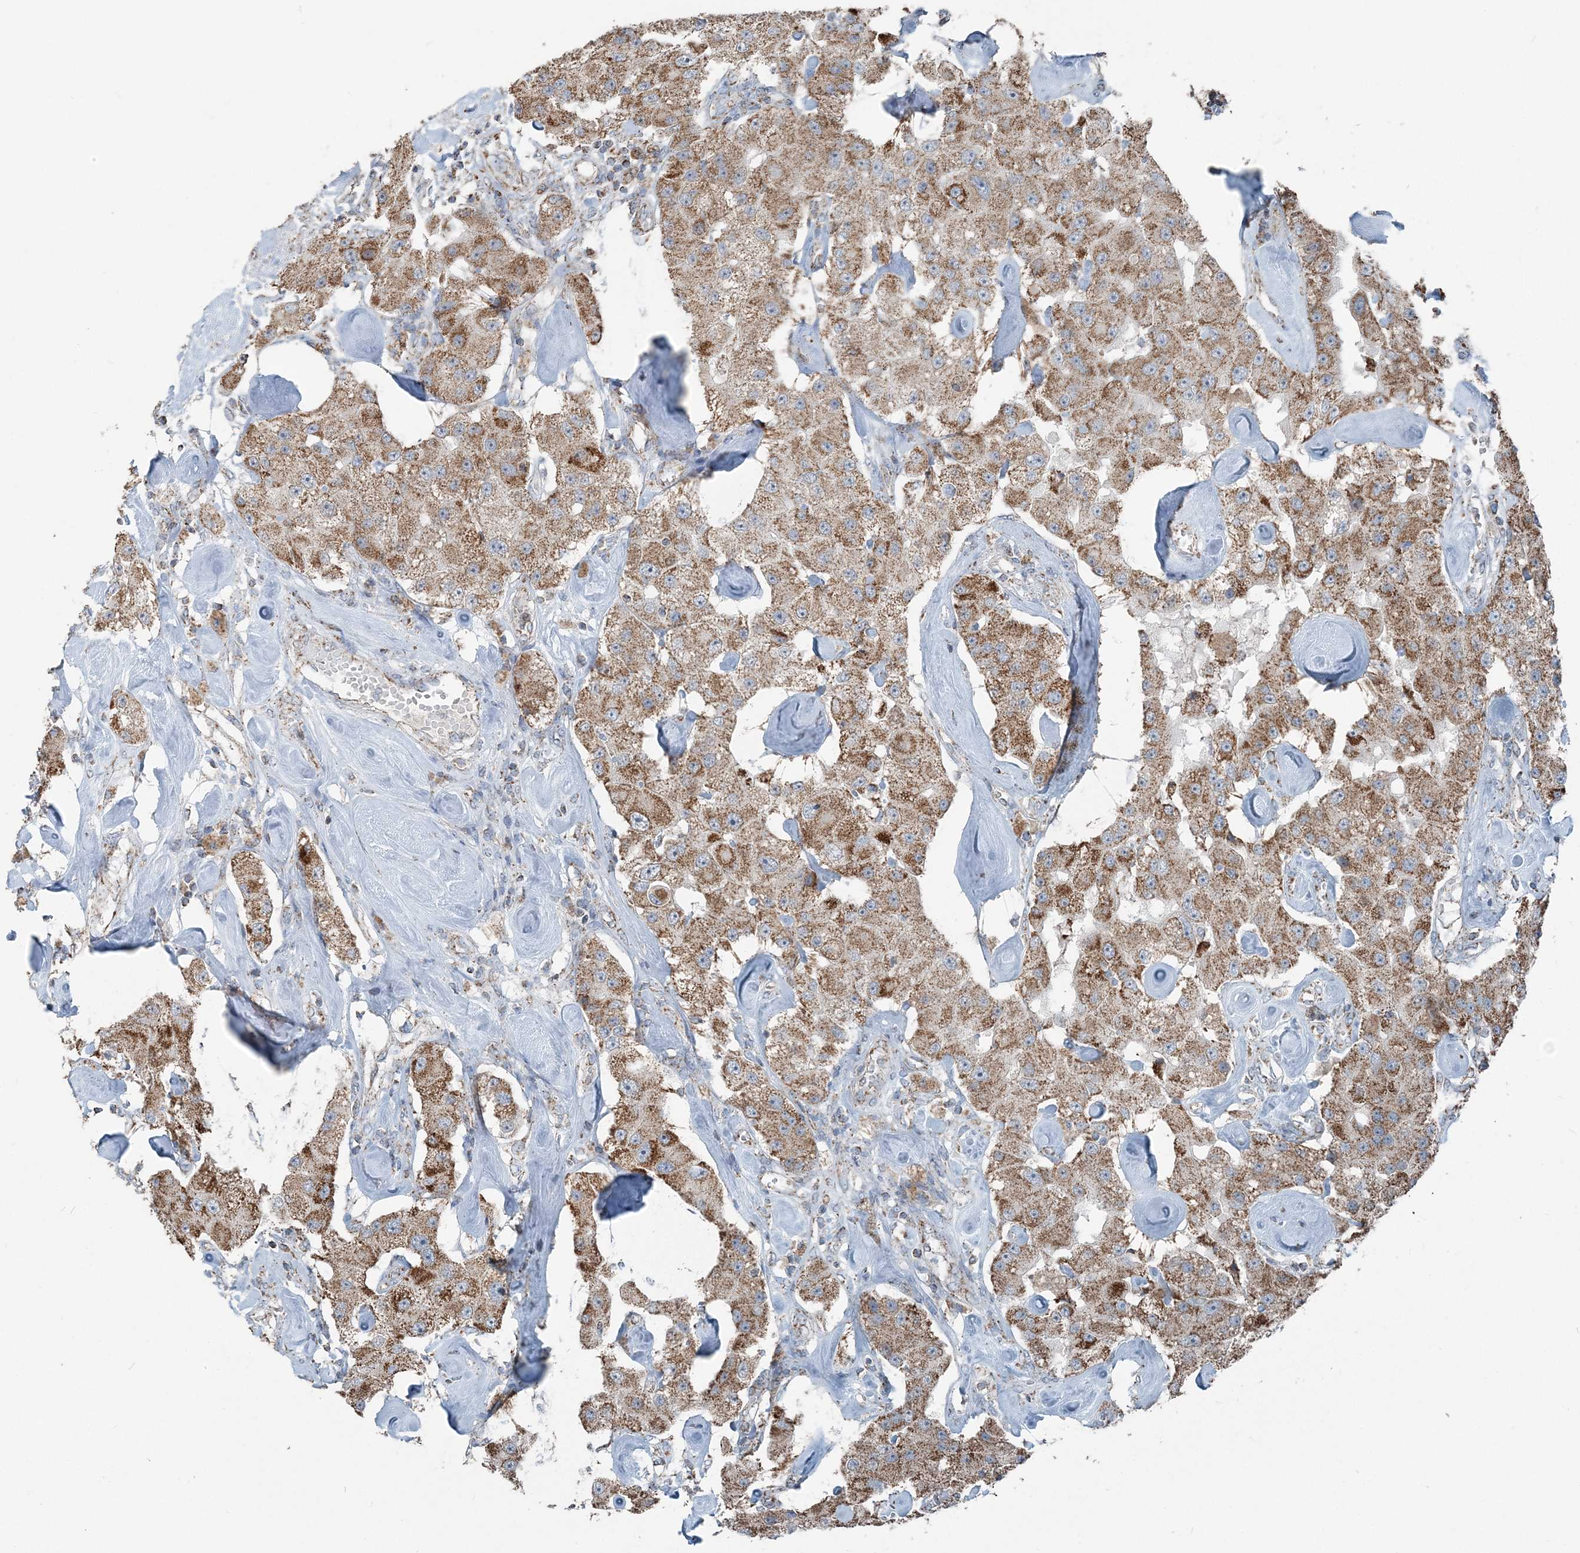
{"staining": {"intensity": "moderate", "quantity": ">75%", "location": "cytoplasmic/membranous"}, "tissue": "carcinoid", "cell_type": "Tumor cells", "image_type": "cancer", "snomed": [{"axis": "morphology", "description": "Carcinoid, malignant, NOS"}, {"axis": "topography", "description": "Pancreas"}], "caption": "Immunohistochemical staining of human carcinoid demonstrates moderate cytoplasmic/membranous protein staining in about >75% of tumor cells. (IHC, brightfield microscopy, high magnification).", "gene": "SUCLG1", "patient": {"sex": "male", "age": 41}}